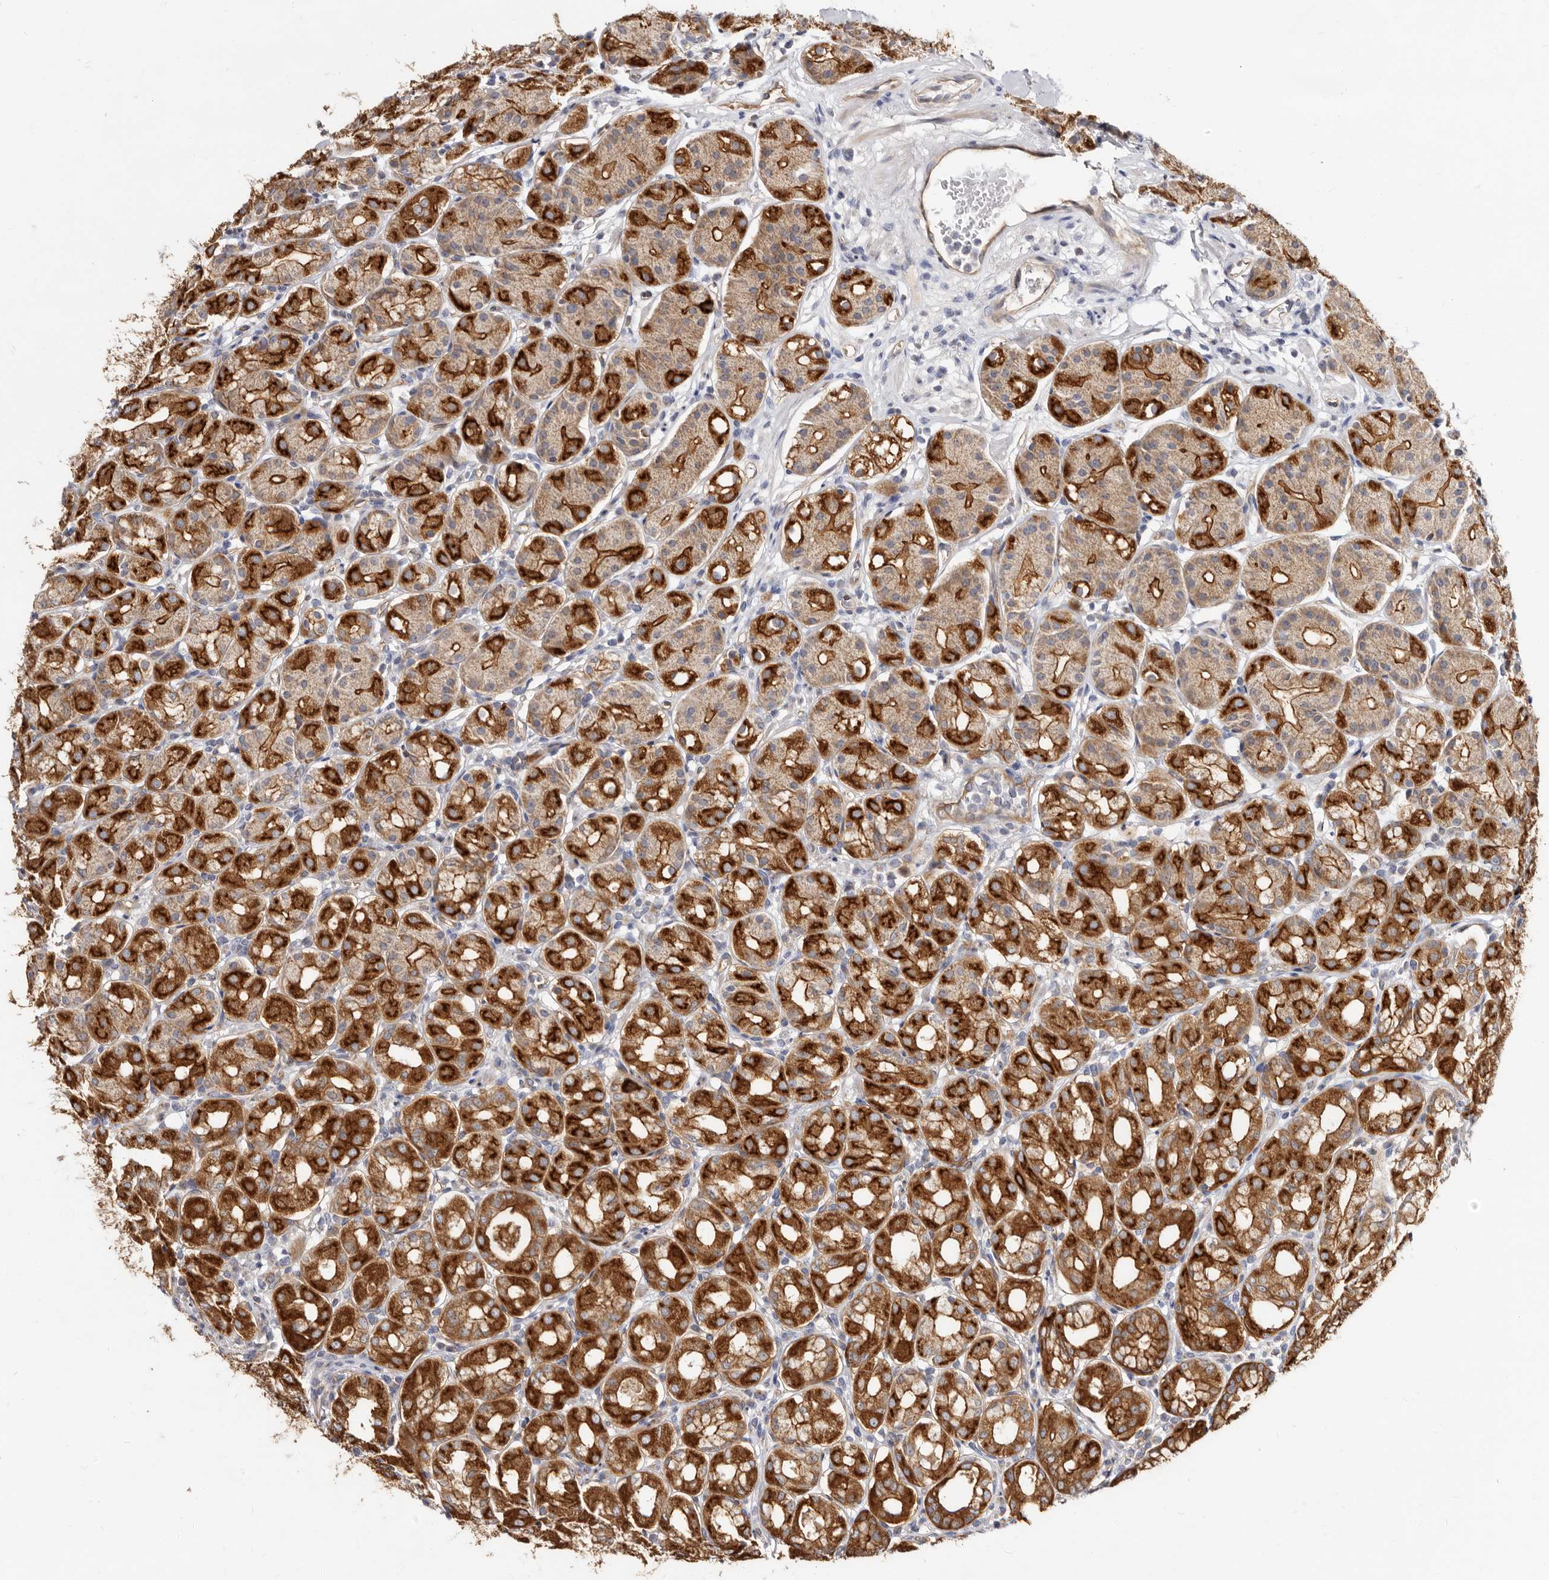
{"staining": {"intensity": "strong", "quantity": ">75%", "location": "cytoplasmic/membranous"}, "tissue": "stomach", "cell_type": "Glandular cells", "image_type": "normal", "snomed": [{"axis": "morphology", "description": "Normal tissue, NOS"}, {"axis": "topography", "description": "Stomach"}, {"axis": "topography", "description": "Stomach, lower"}], "caption": "A brown stain shows strong cytoplasmic/membranous staining of a protein in glandular cells of unremarkable stomach. The protein is shown in brown color, while the nuclei are stained blue.", "gene": "BAIAP2L1", "patient": {"sex": "female", "age": 56}}